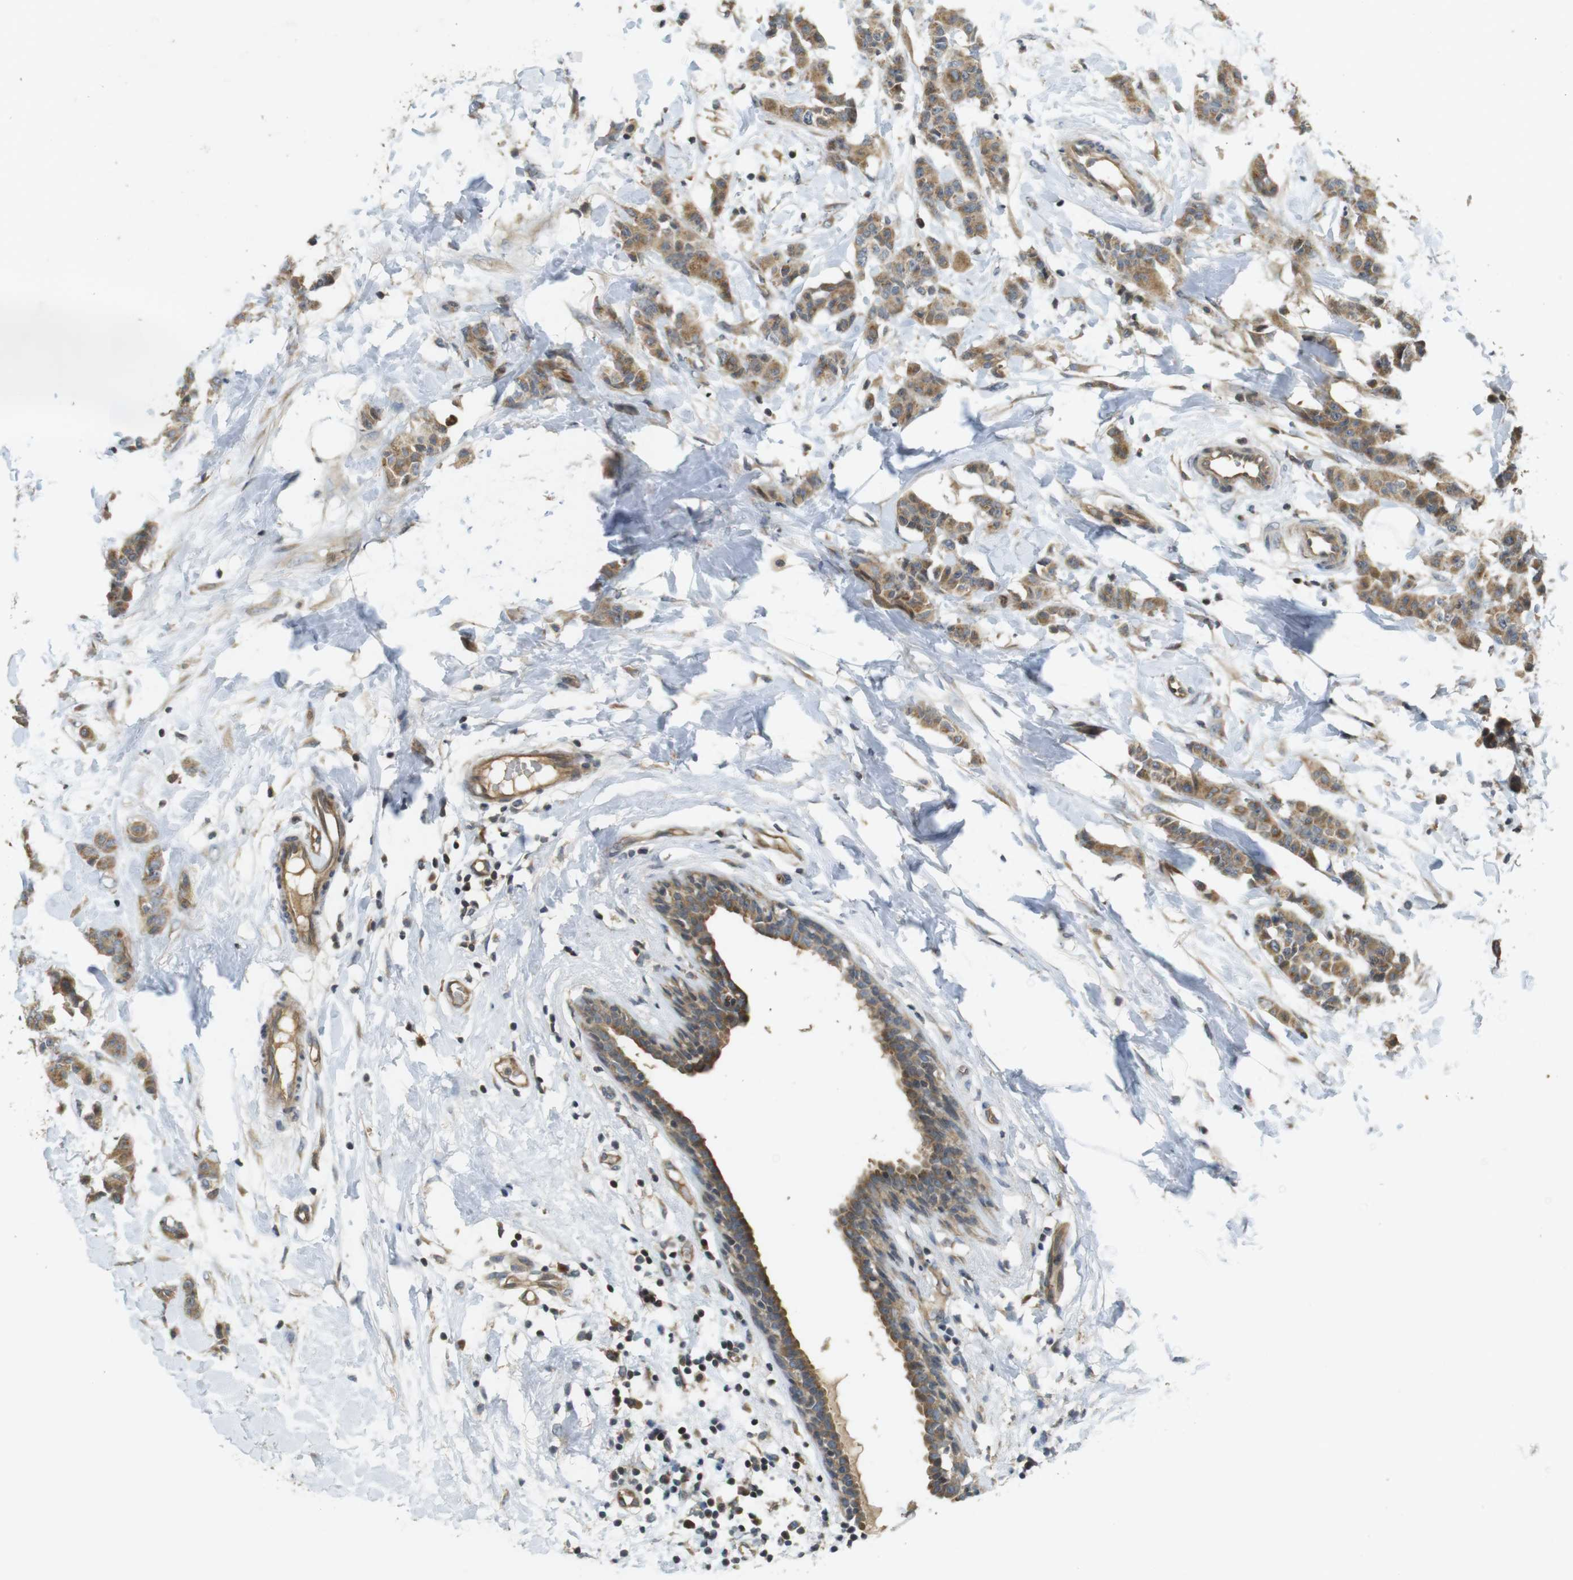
{"staining": {"intensity": "moderate", "quantity": ">75%", "location": "cytoplasmic/membranous"}, "tissue": "breast cancer", "cell_type": "Tumor cells", "image_type": "cancer", "snomed": [{"axis": "morphology", "description": "Normal tissue, NOS"}, {"axis": "morphology", "description": "Duct carcinoma"}, {"axis": "topography", "description": "Breast"}], "caption": "Brown immunohistochemical staining in breast infiltrating ductal carcinoma shows moderate cytoplasmic/membranous staining in approximately >75% of tumor cells.", "gene": "CLTC", "patient": {"sex": "female", "age": 40}}